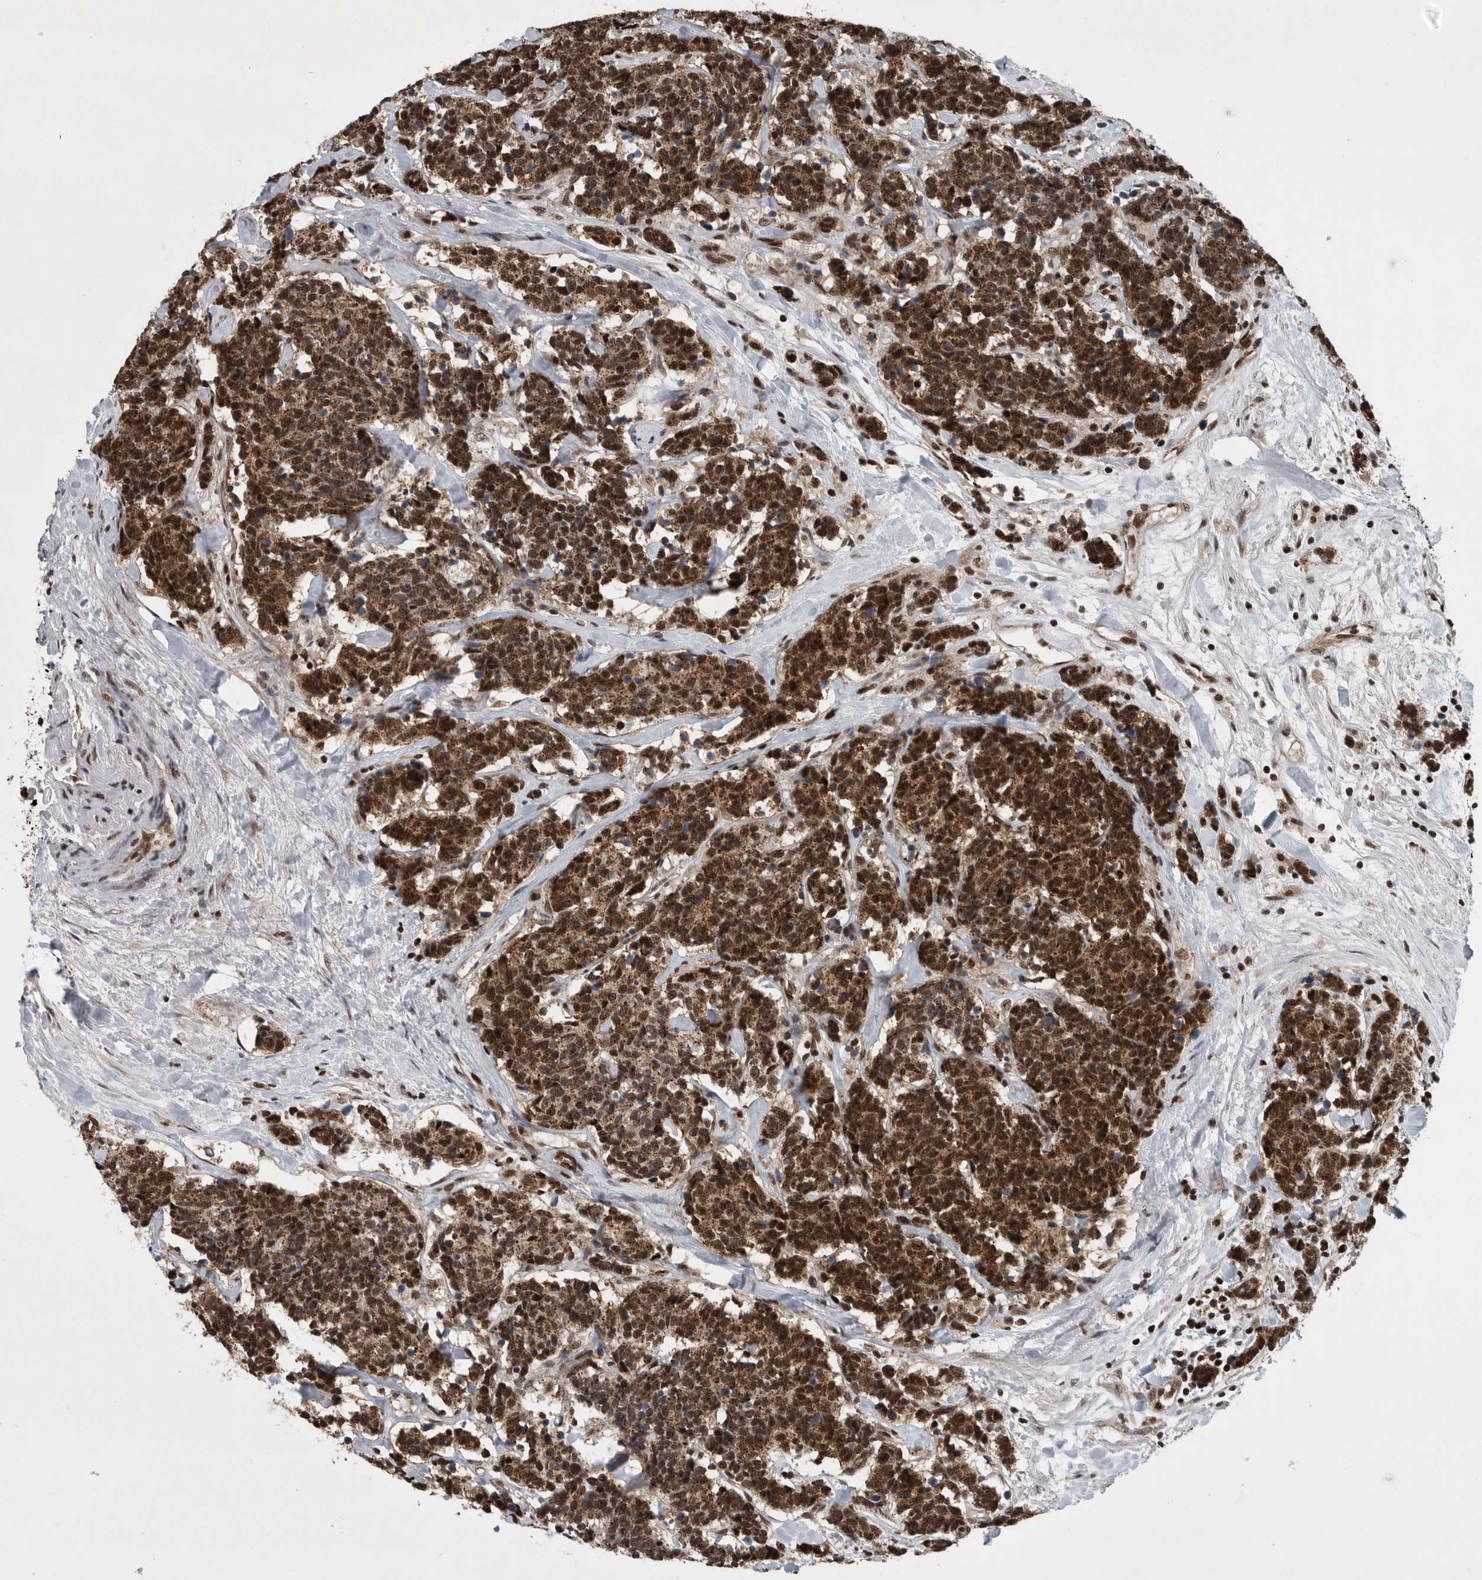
{"staining": {"intensity": "strong", "quantity": ">75%", "location": "cytoplasmic/membranous,nuclear"}, "tissue": "carcinoid", "cell_type": "Tumor cells", "image_type": "cancer", "snomed": [{"axis": "morphology", "description": "Carcinoma, NOS"}, {"axis": "morphology", "description": "Carcinoid, malignant, NOS"}, {"axis": "topography", "description": "Urinary bladder"}], "caption": "Immunohistochemical staining of human carcinoma demonstrates high levels of strong cytoplasmic/membranous and nuclear protein staining in about >75% of tumor cells.", "gene": "SENP7", "patient": {"sex": "male", "age": 57}}